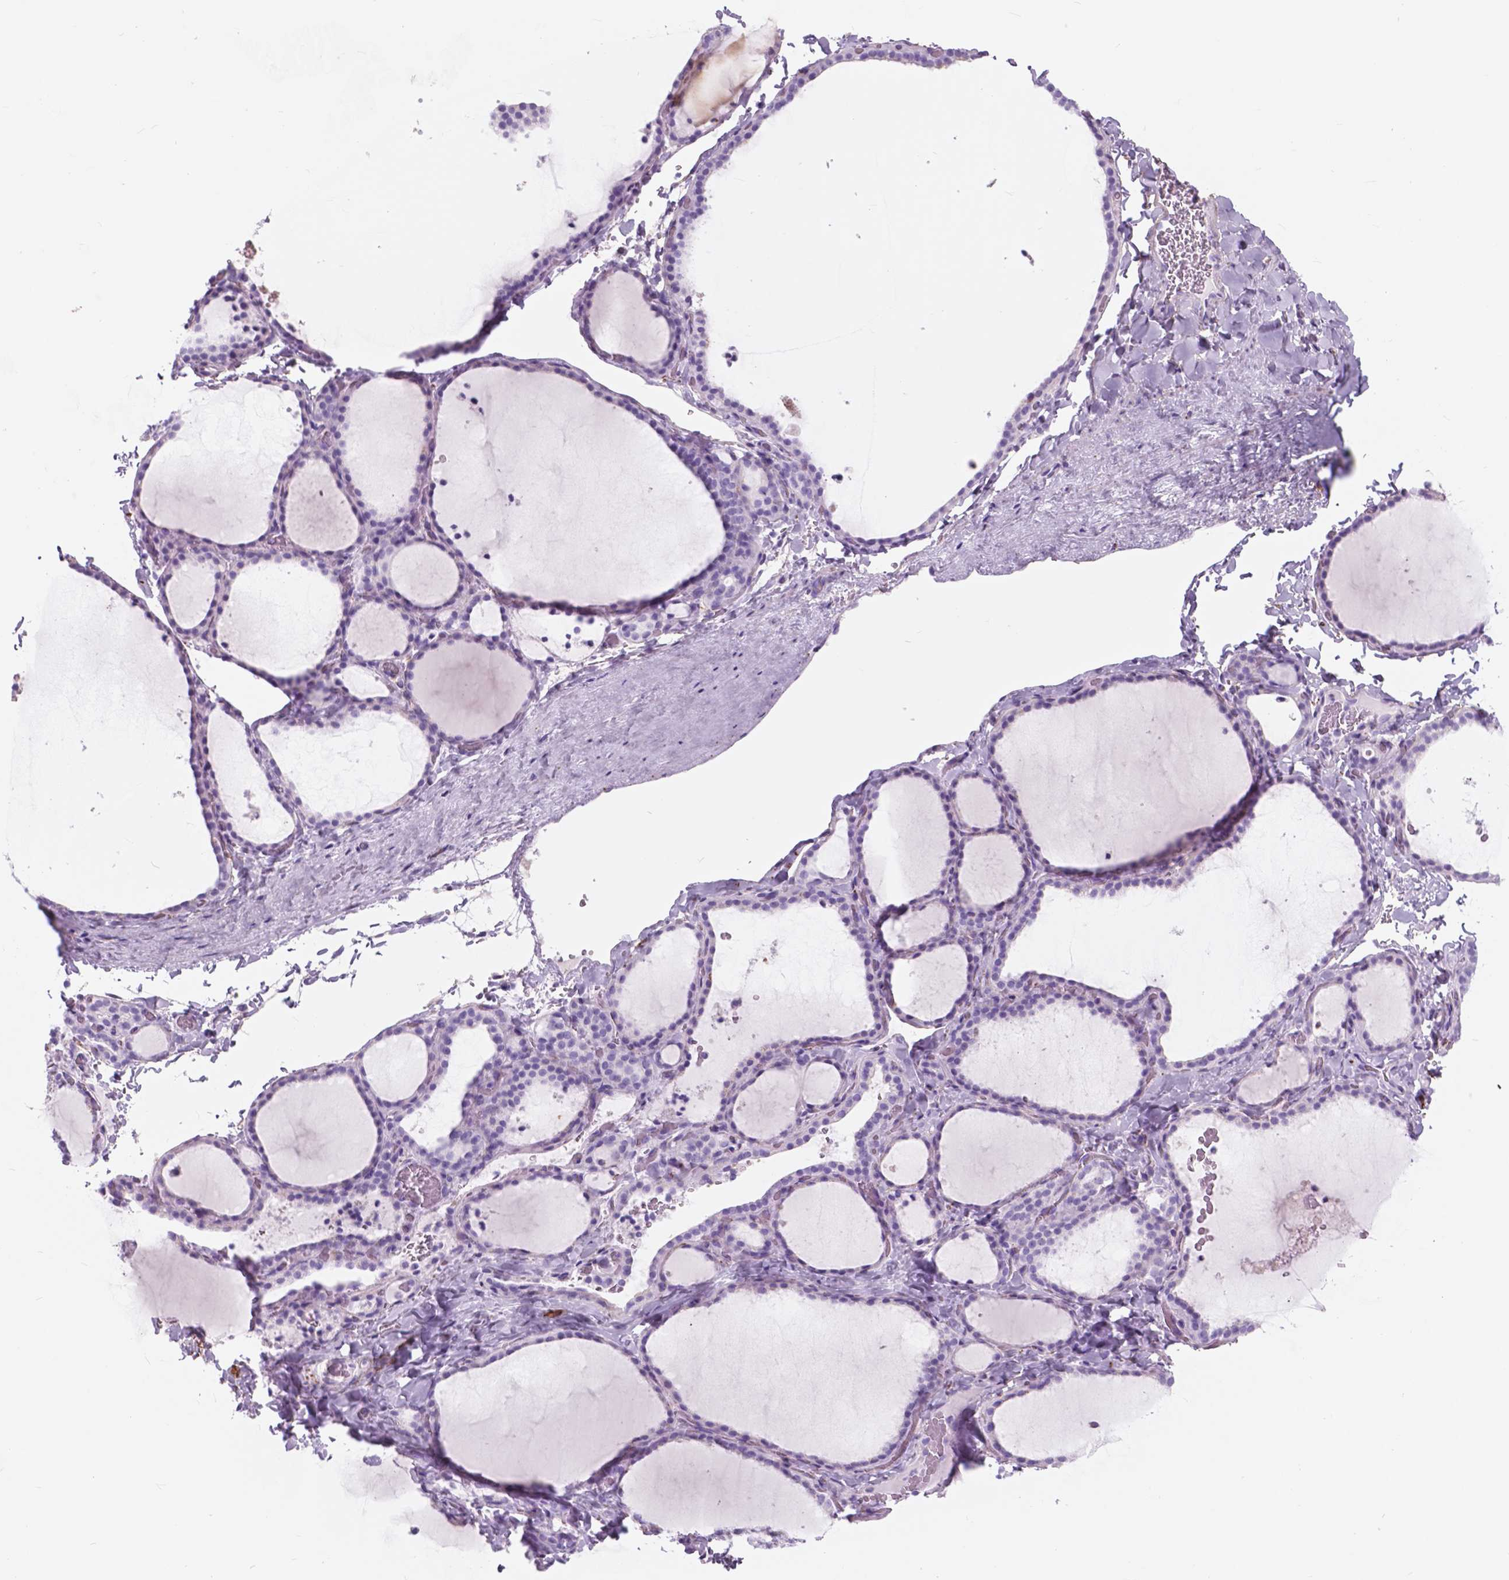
{"staining": {"intensity": "negative", "quantity": "none", "location": "none"}, "tissue": "thyroid gland", "cell_type": "Glandular cells", "image_type": "normal", "snomed": [{"axis": "morphology", "description": "Normal tissue, NOS"}, {"axis": "topography", "description": "Thyroid gland"}], "caption": "Immunohistochemical staining of unremarkable human thyroid gland reveals no significant expression in glandular cells.", "gene": "FXYD2", "patient": {"sex": "female", "age": 22}}